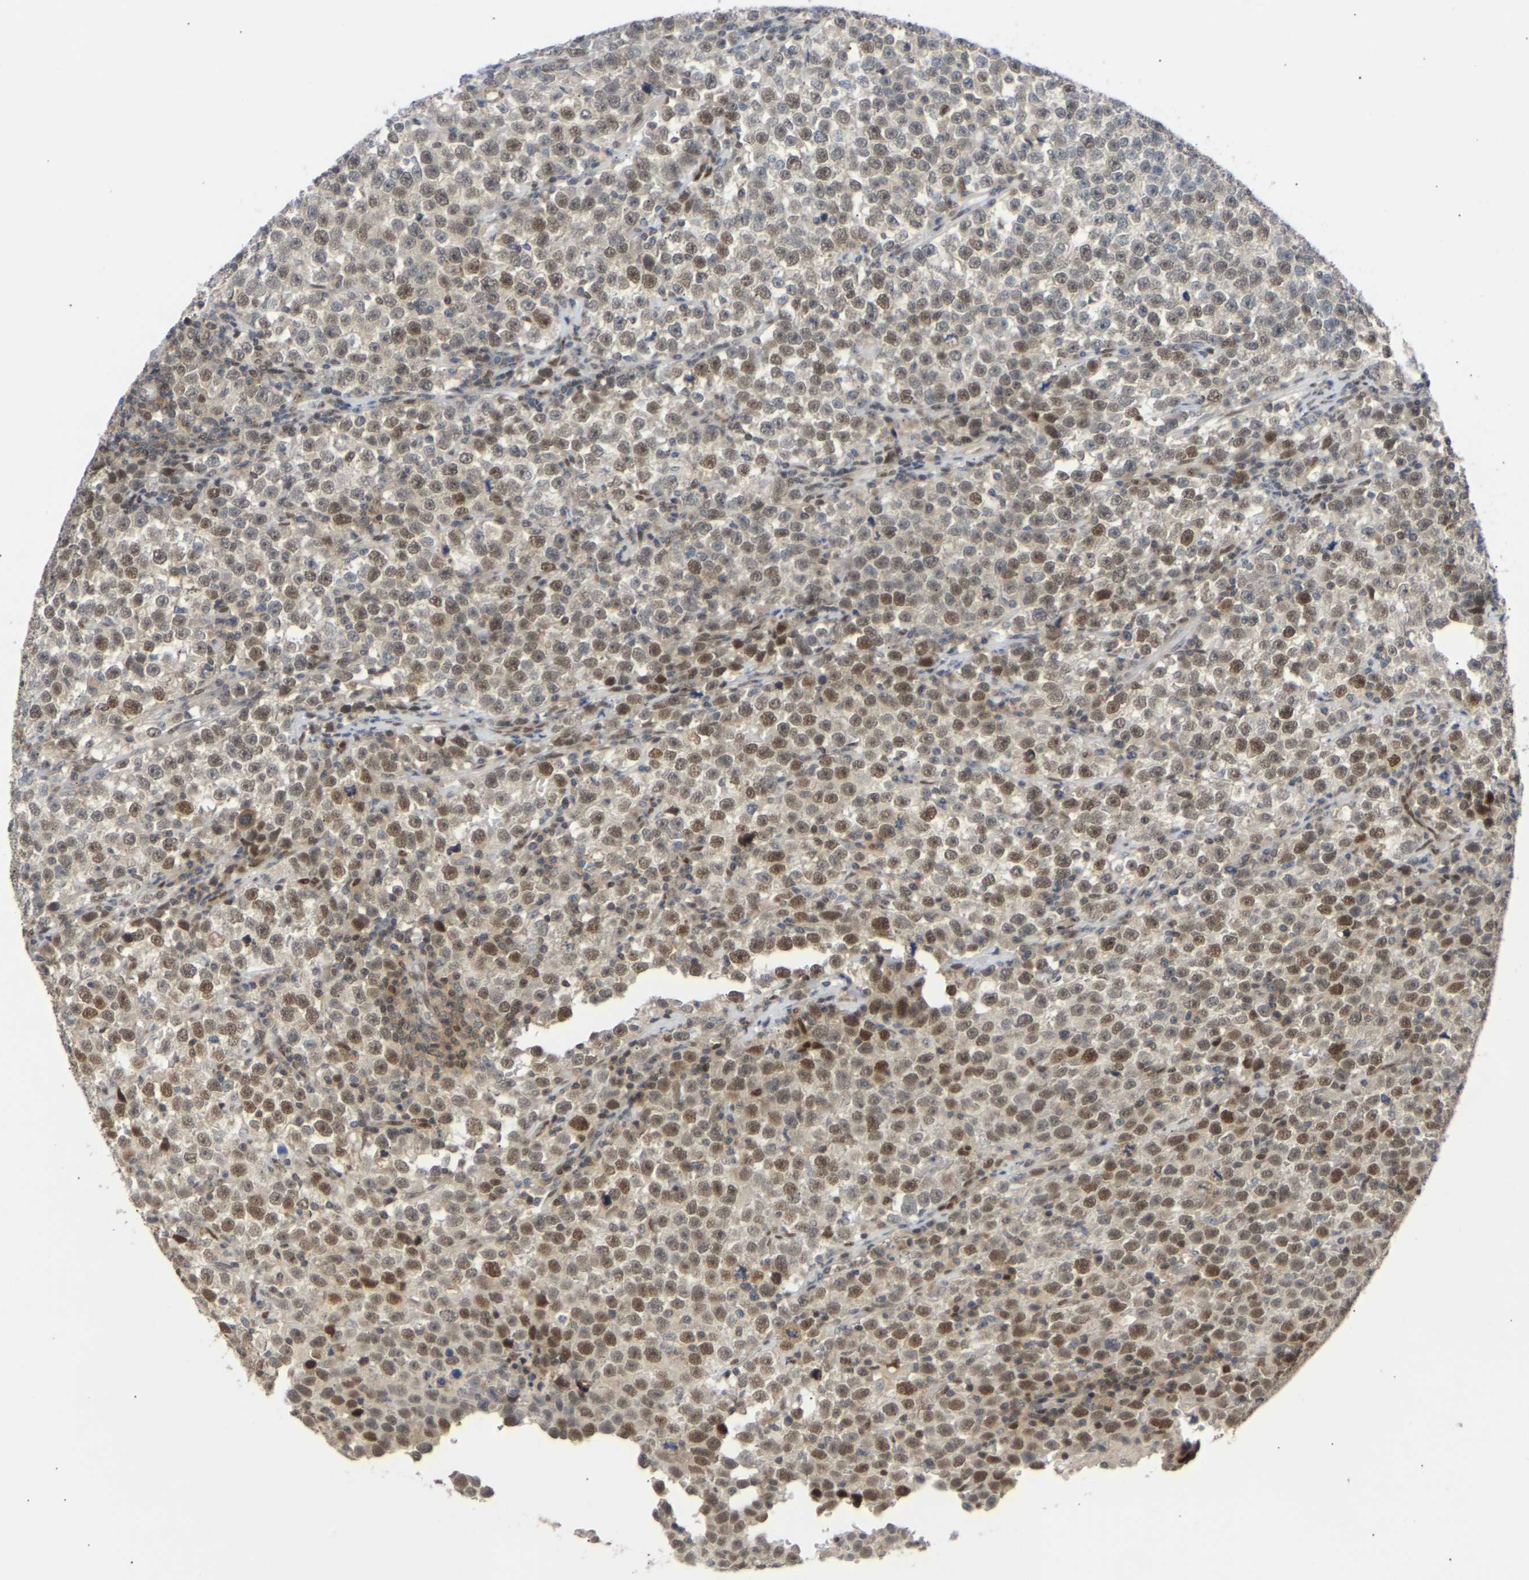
{"staining": {"intensity": "weak", "quantity": ">75%", "location": "nuclear"}, "tissue": "testis cancer", "cell_type": "Tumor cells", "image_type": "cancer", "snomed": [{"axis": "morphology", "description": "Seminoma, NOS"}, {"axis": "topography", "description": "Testis"}], "caption": "An image showing weak nuclear staining in approximately >75% of tumor cells in testis cancer (seminoma), as visualized by brown immunohistochemical staining.", "gene": "SSBP2", "patient": {"sex": "male", "age": 43}}